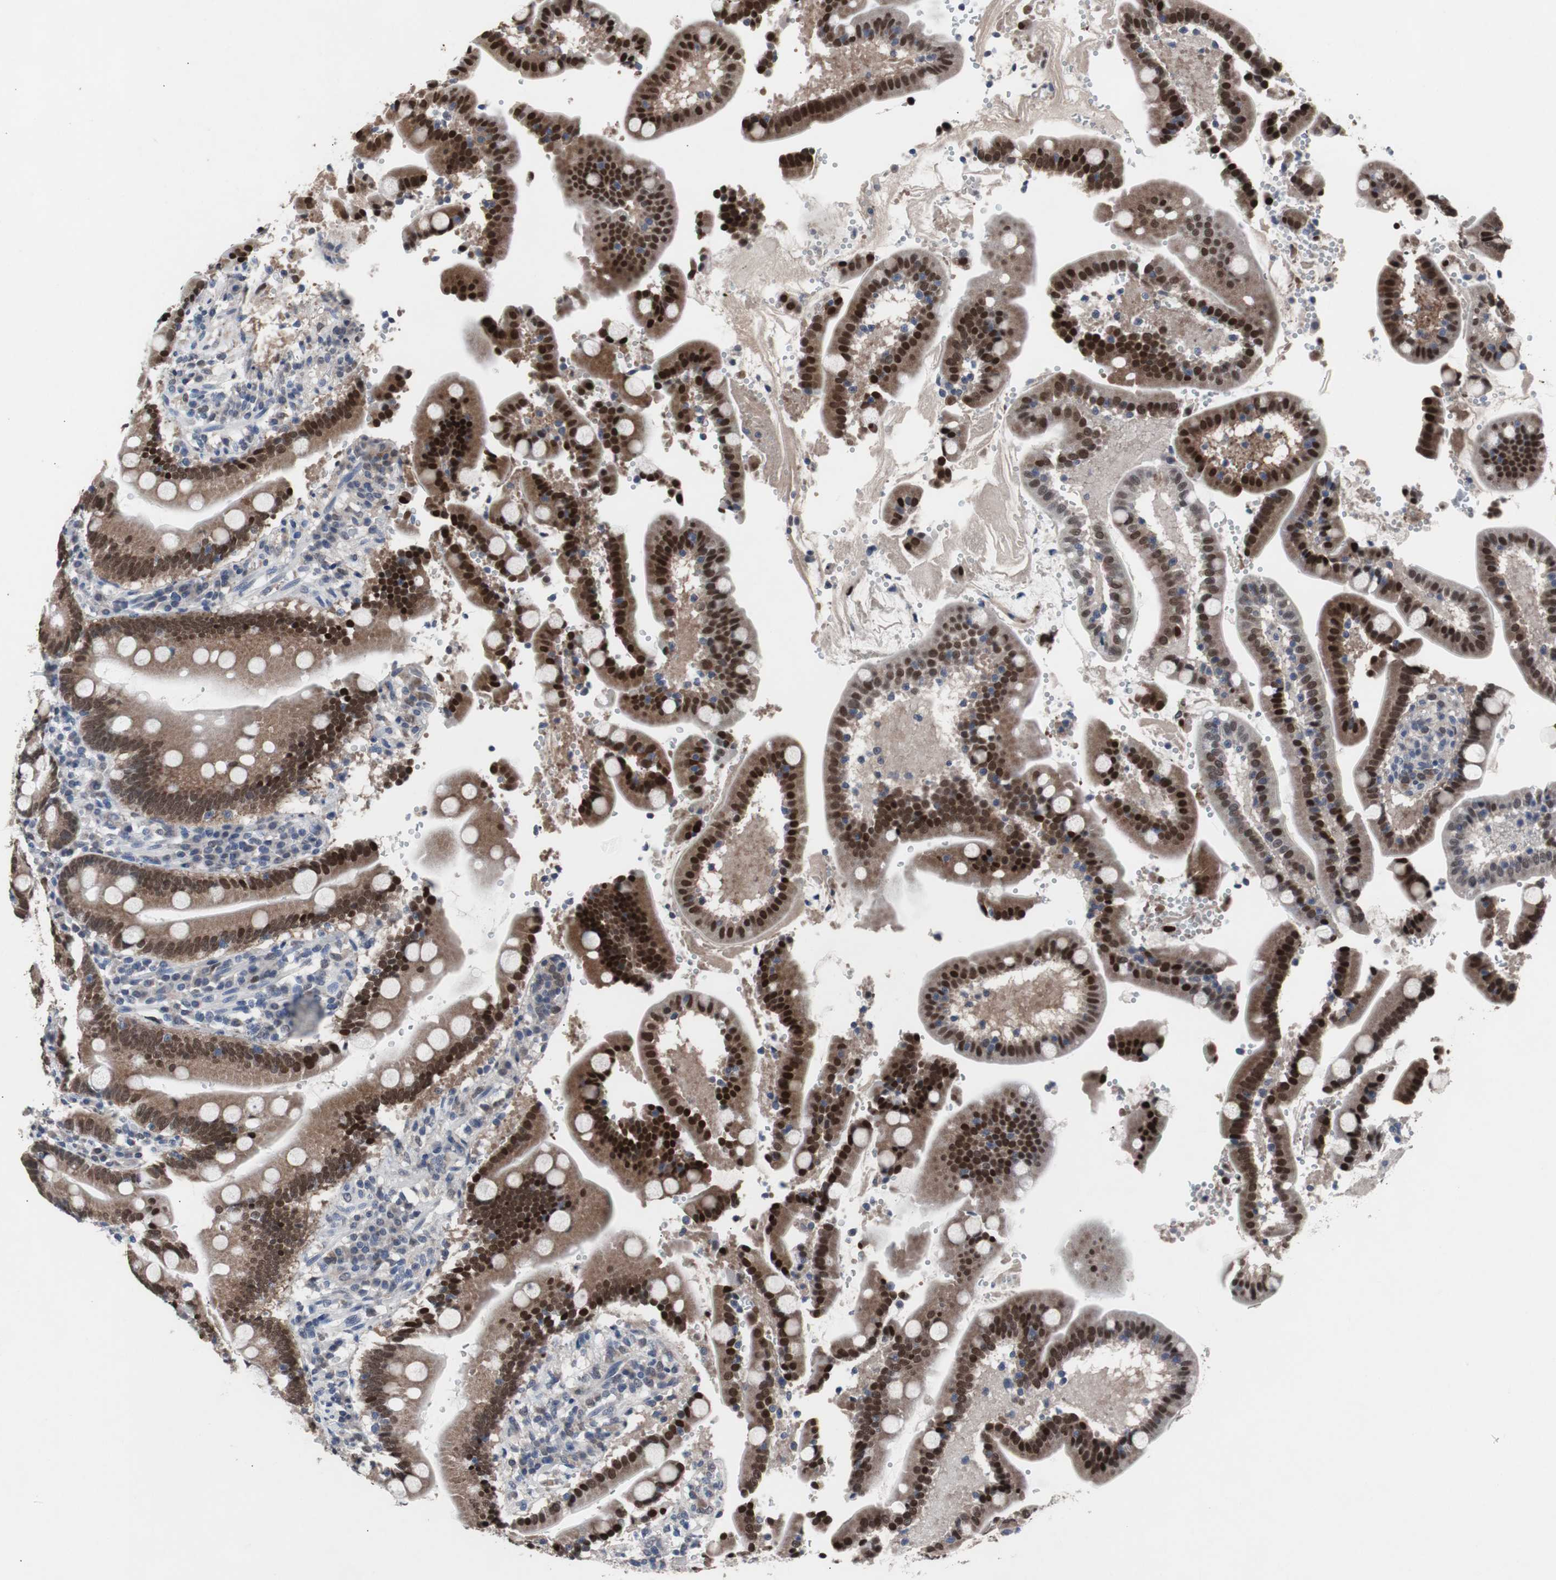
{"staining": {"intensity": "strong", "quantity": ">75%", "location": "cytoplasmic/membranous,nuclear"}, "tissue": "duodenum", "cell_type": "Glandular cells", "image_type": "normal", "snomed": [{"axis": "morphology", "description": "Normal tissue, NOS"}, {"axis": "topography", "description": "Small intestine, NOS"}], "caption": "Protein staining of benign duodenum shows strong cytoplasmic/membranous,nuclear expression in approximately >75% of glandular cells.", "gene": "RBM47", "patient": {"sex": "female", "age": 71}}